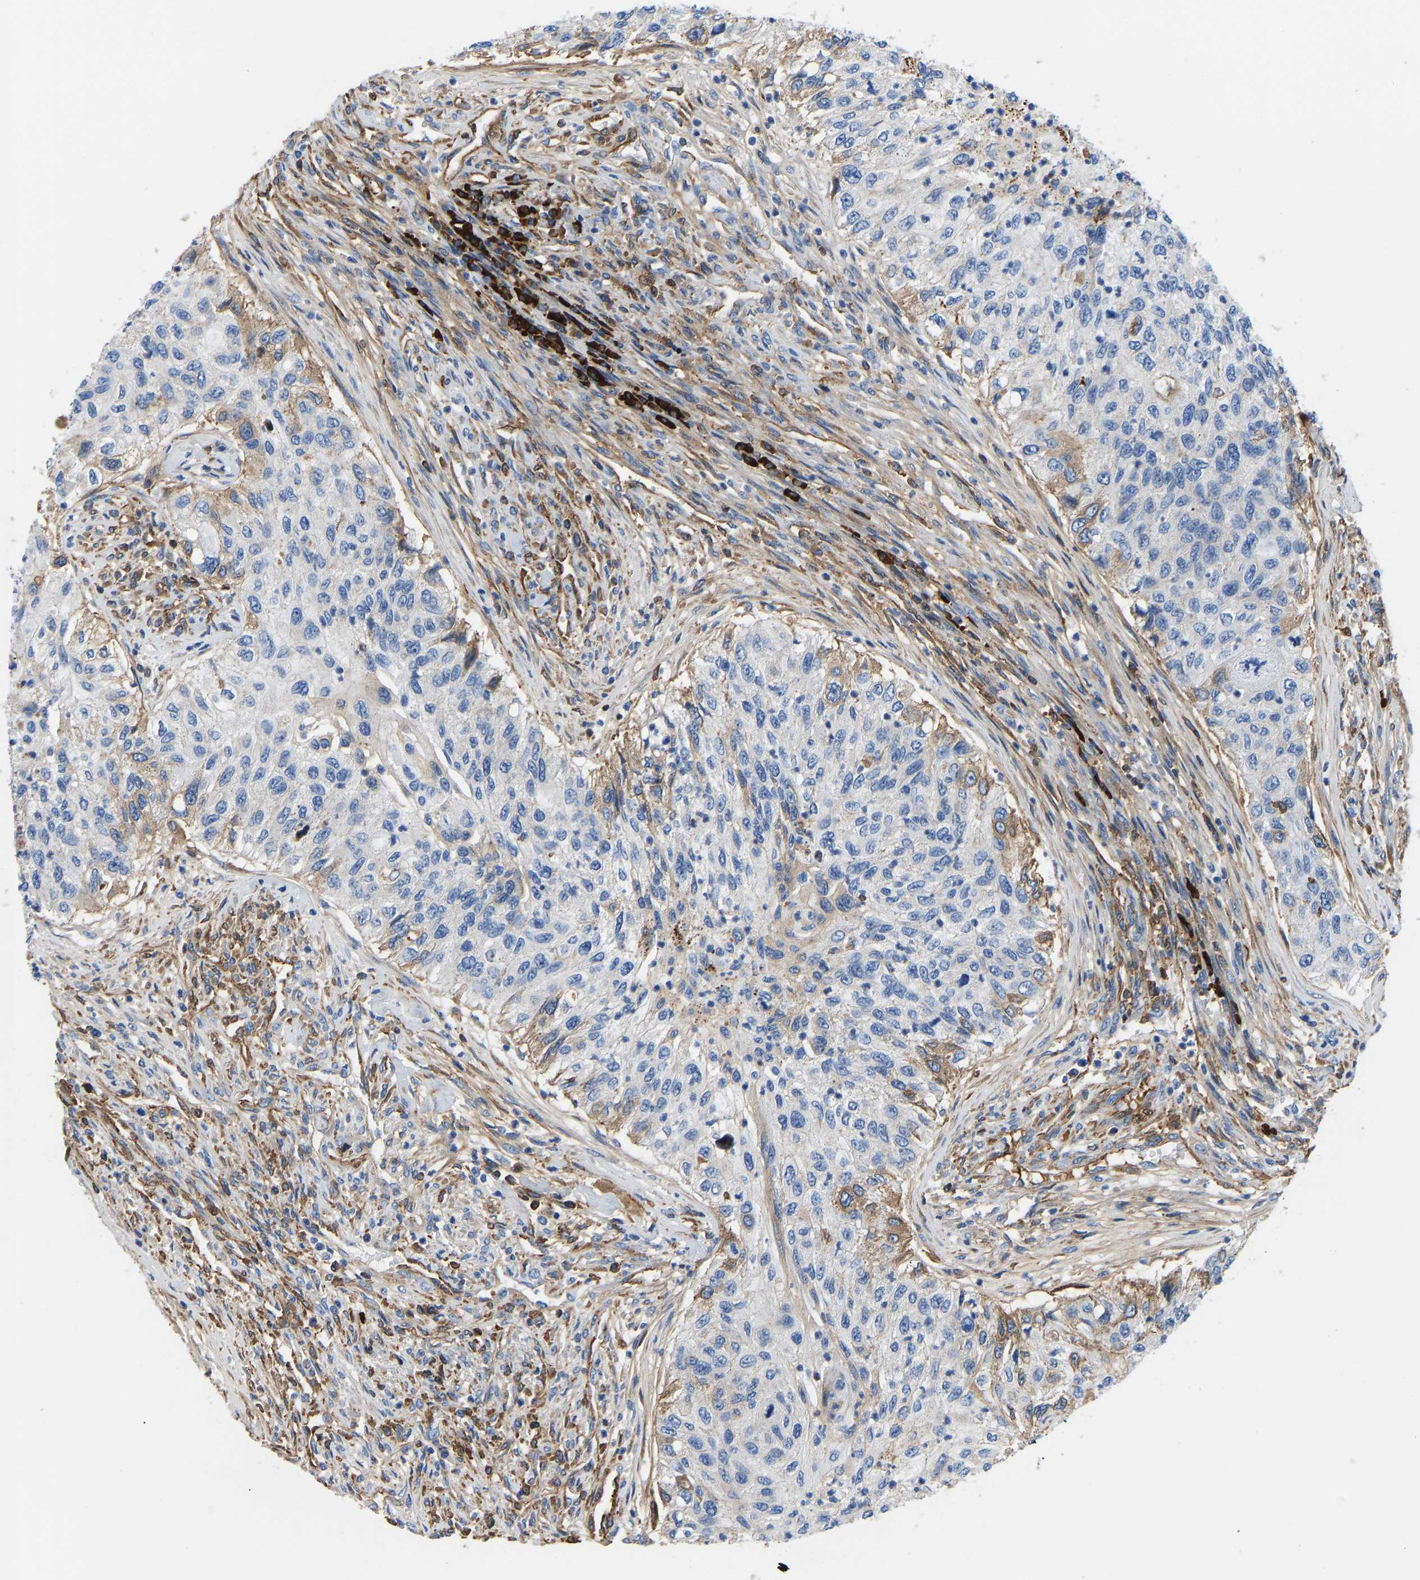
{"staining": {"intensity": "negative", "quantity": "none", "location": "none"}, "tissue": "urothelial cancer", "cell_type": "Tumor cells", "image_type": "cancer", "snomed": [{"axis": "morphology", "description": "Urothelial carcinoma, High grade"}, {"axis": "topography", "description": "Urinary bladder"}], "caption": "Immunohistochemical staining of urothelial cancer shows no significant positivity in tumor cells.", "gene": "HSPG2", "patient": {"sex": "female", "age": 60}}